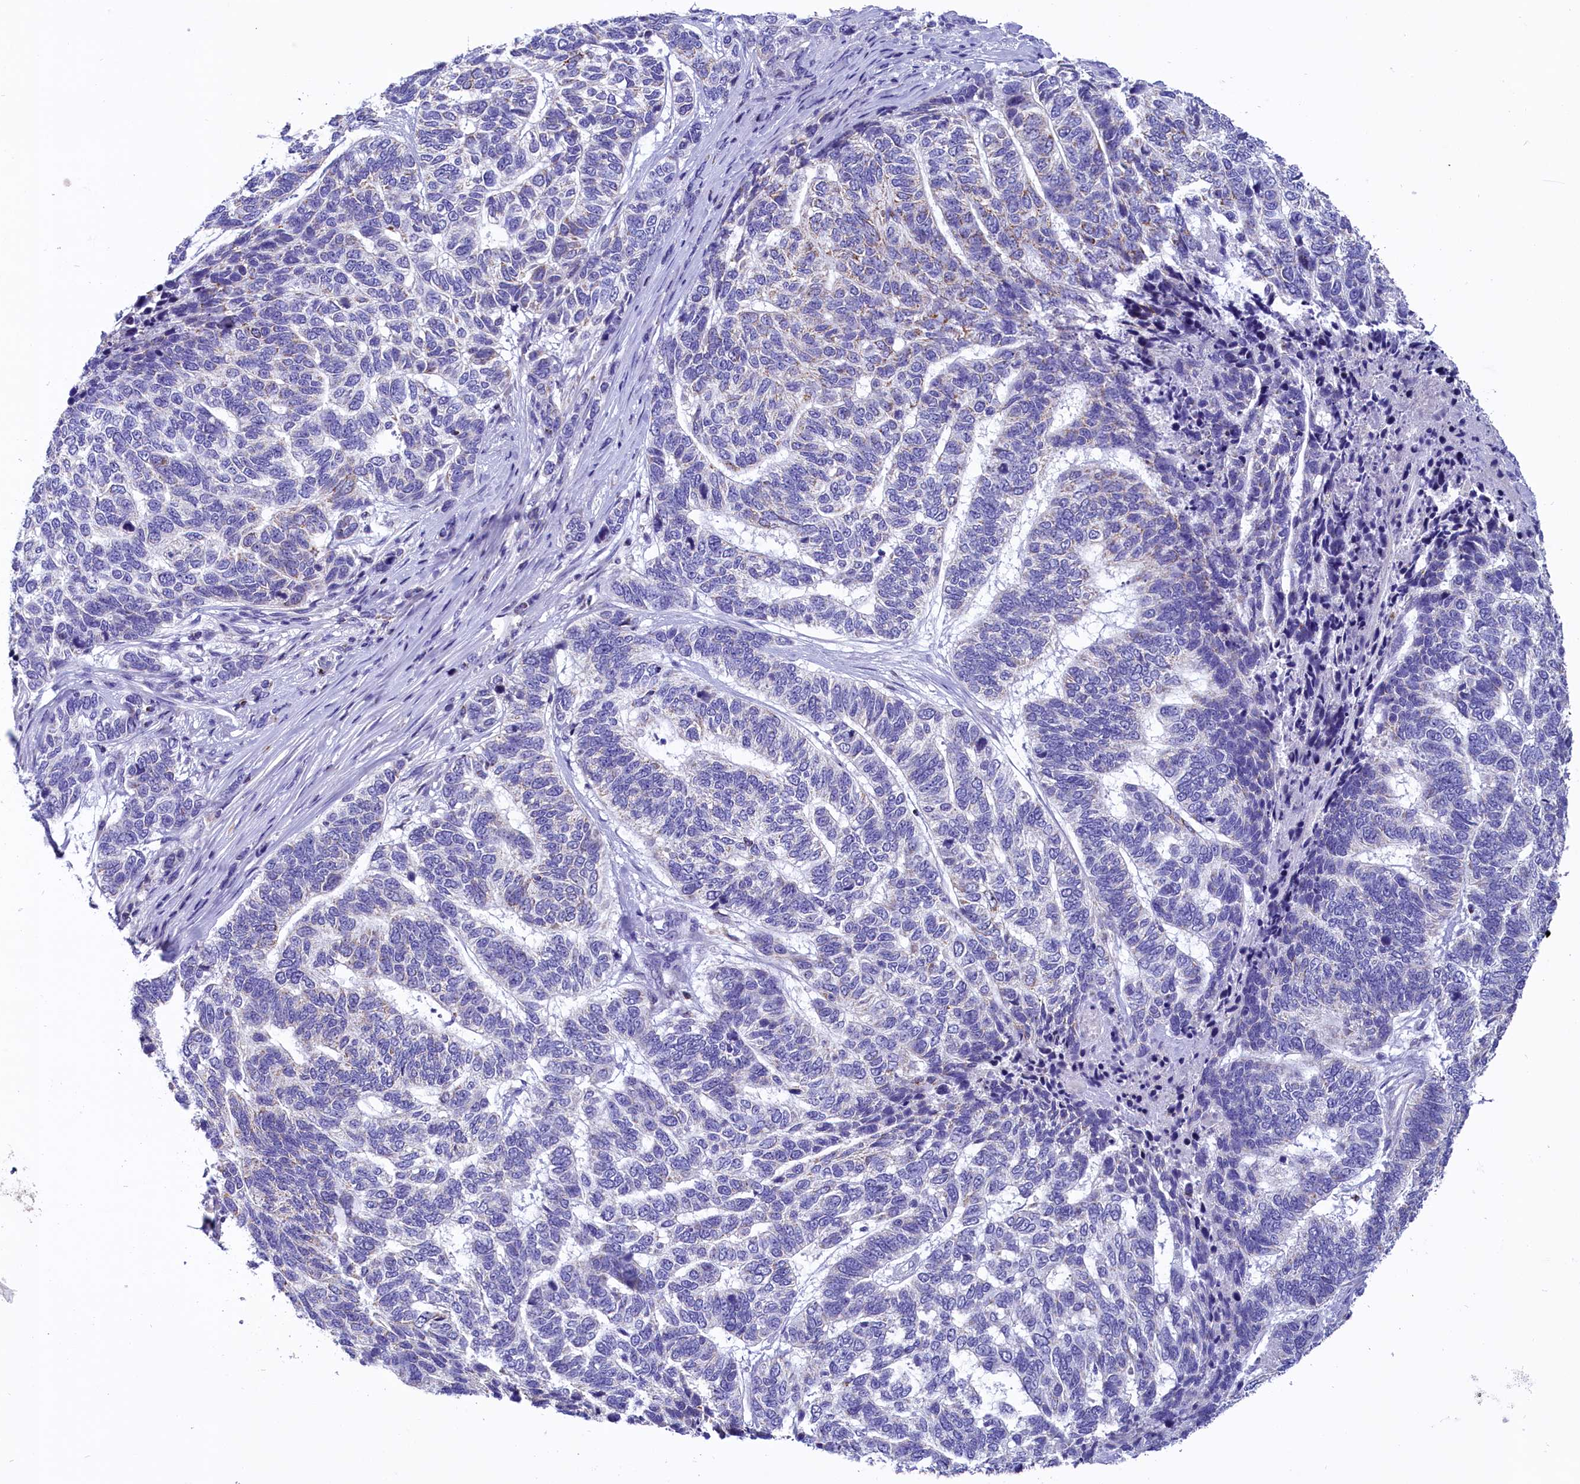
{"staining": {"intensity": "negative", "quantity": "none", "location": "none"}, "tissue": "skin cancer", "cell_type": "Tumor cells", "image_type": "cancer", "snomed": [{"axis": "morphology", "description": "Basal cell carcinoma"}, {"axis": "topography", "description": "Skin"}], "caption": "Immunohistochemical staining of skin cancer (basal cell carcinoma) demonstrates no significant positivity in tumor cells. (Stains: DAB (3,3'-diaminobenzidine) IHC with hematoxylin counter stain, Microscopy: brightfield microscopy at high magnification).", "gene": "ABAT", "patient": {"sex": "female", "age": 65}}